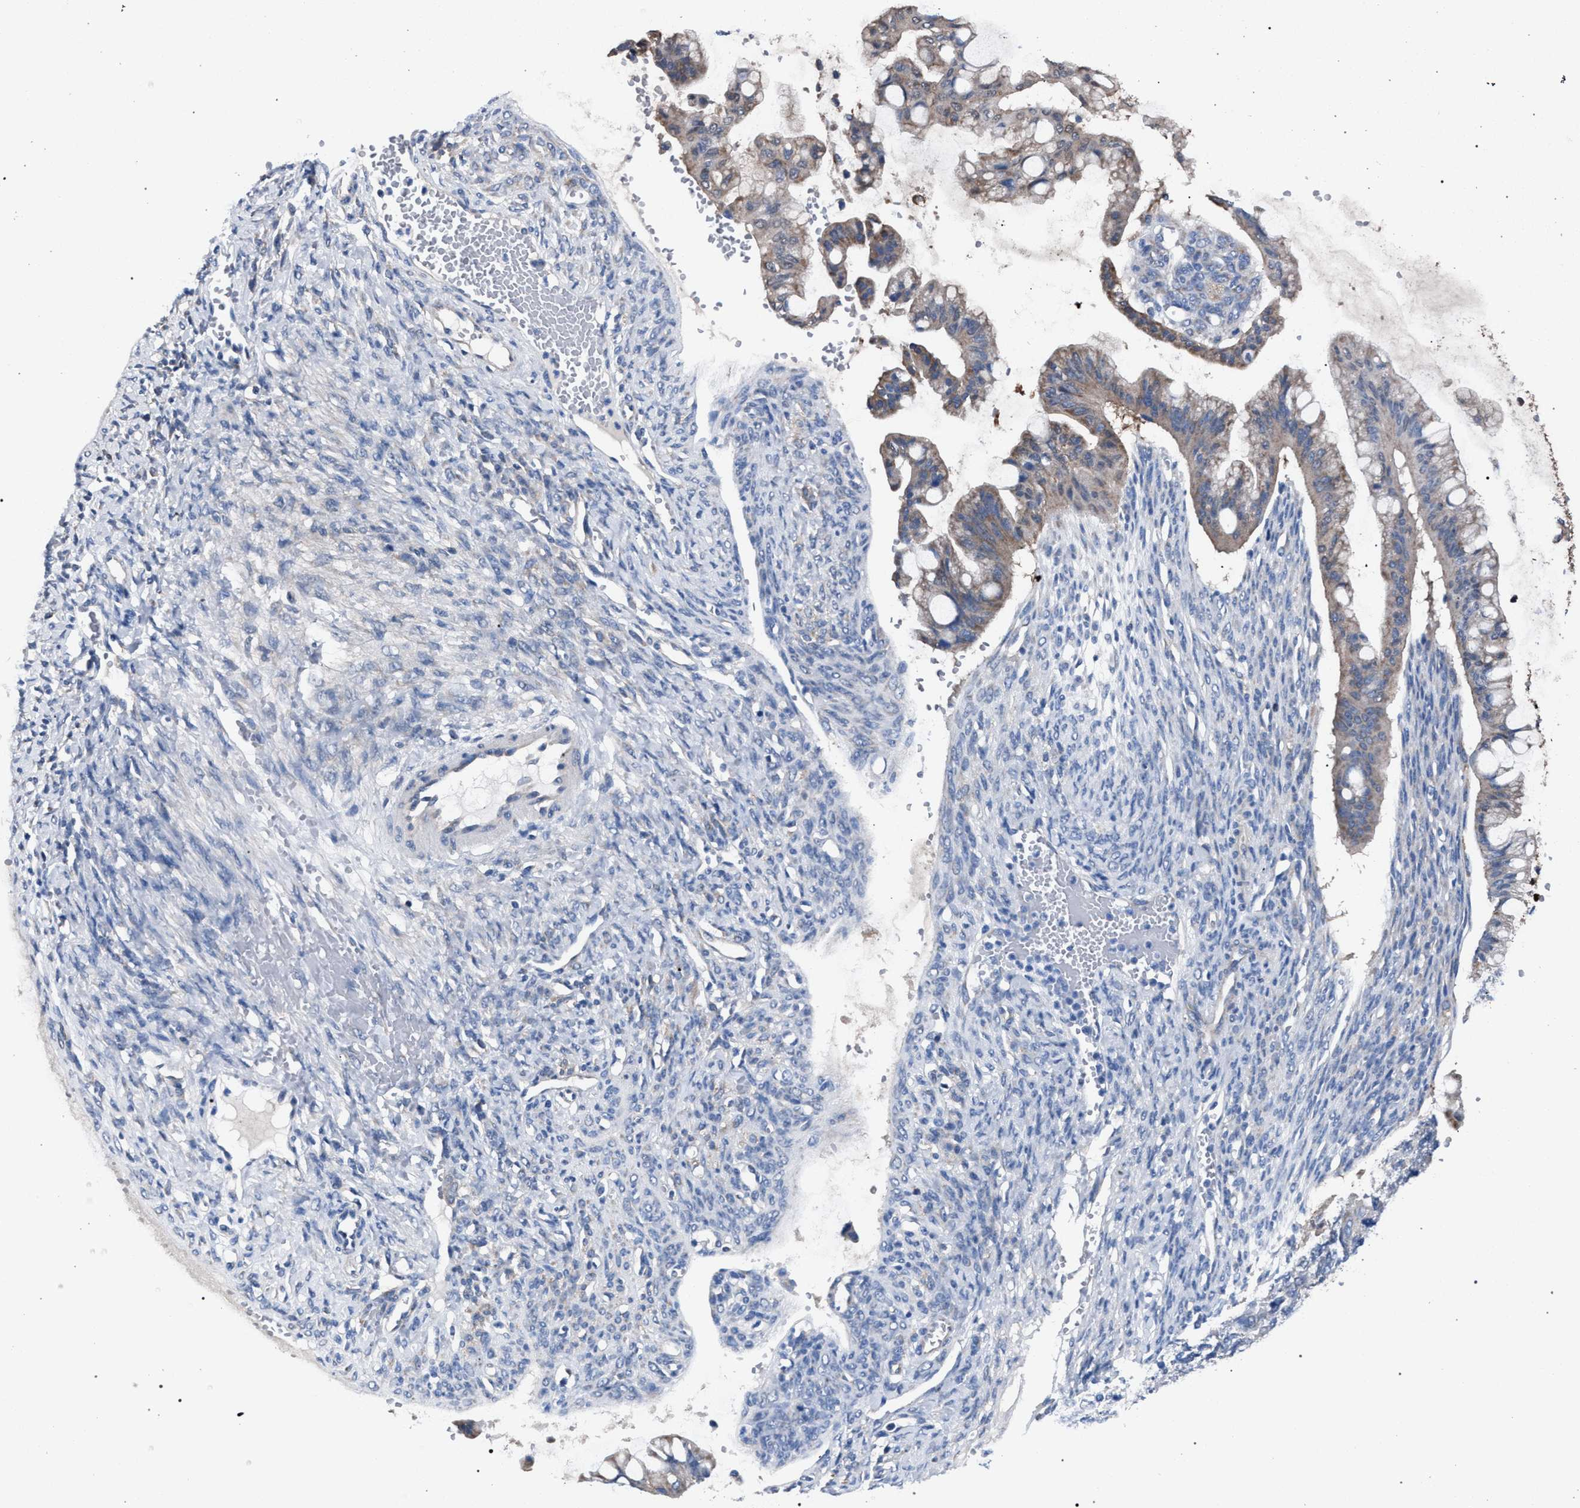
{"staining": {"intensity": "weak", "quantity": "25%-75%", "location": "cytoplasmic/membranous"}, "tissue": "ovarian cancer", "cell_type": "Tumor cells", "image_type": "cancer", "snomed": [{"axis": "morphology", "description": "Cystadenocarcinoma, mucinous, NOS"}, {"axis": "topography", "description": "Ovary"}], "caption": "Tumor cells show low levels of weak cytoplasmic/membranous staining in approximately 25%-75% of cells in human ovarian cancer (mucinous cystadenocarcinoma).", "gene": "CRYZ", "patient": {"sex": "female", "age": 73}}